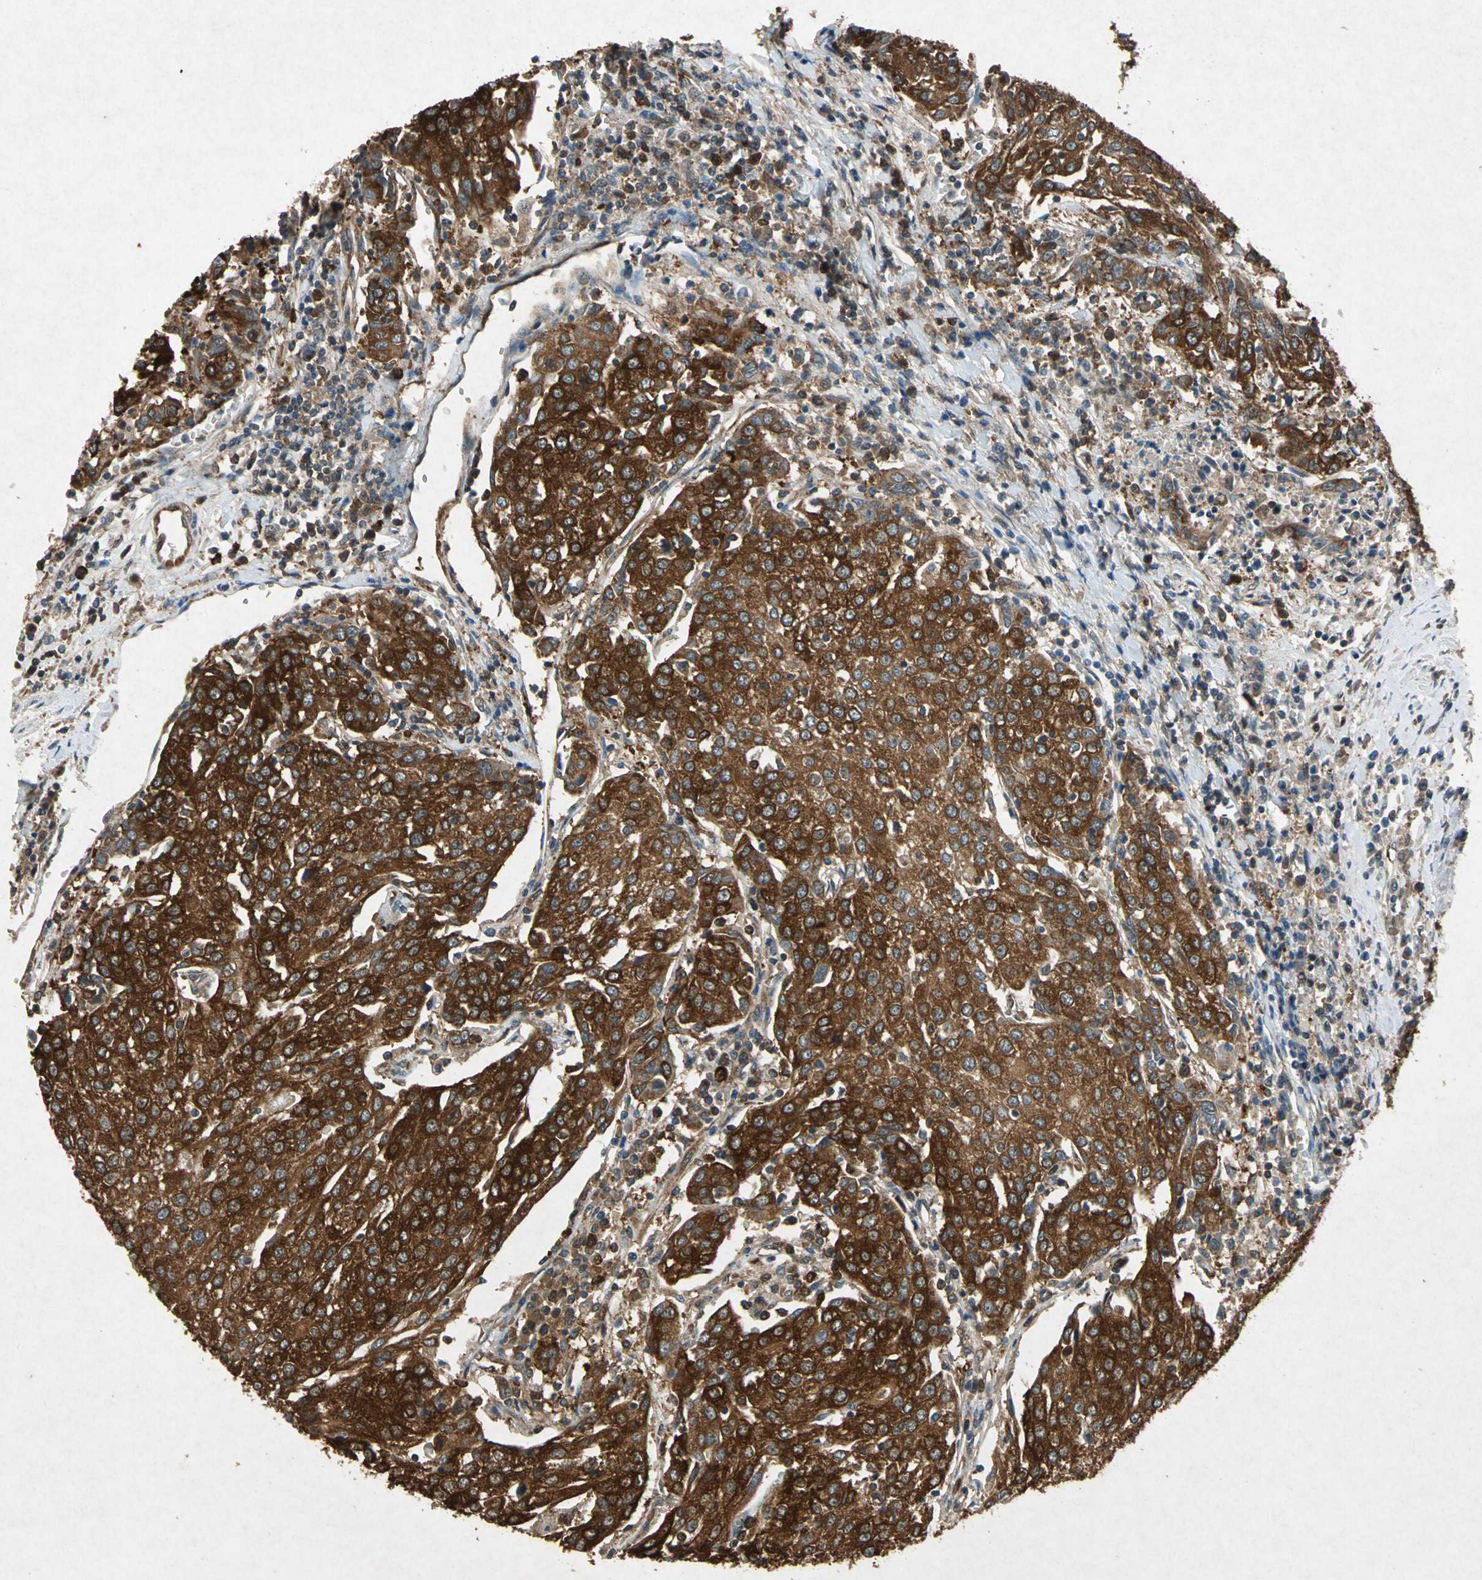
{"staining": {"intensity": "strong", "quantity": ">75%", "location": "cytoplasmic/membranous"}, "tissue": "urothelial cancer", "cell_type": "Tumor cells", "image_type": "cancer", "snomed": [{"axis": "morphology", "description": "Urothelial carcinoma, High grade"}, {"axis": "topography", "description": "Urinary bladder"}], "caption": "High-grade urothelial carcinoma was stained to show a protein in brown. There is high levels of strong cytoplasmic/membranous staining in approximately >75% of tumor cells.", "gene": "HSP90AB1", "patient": {"sex": "female", "age": 85}}